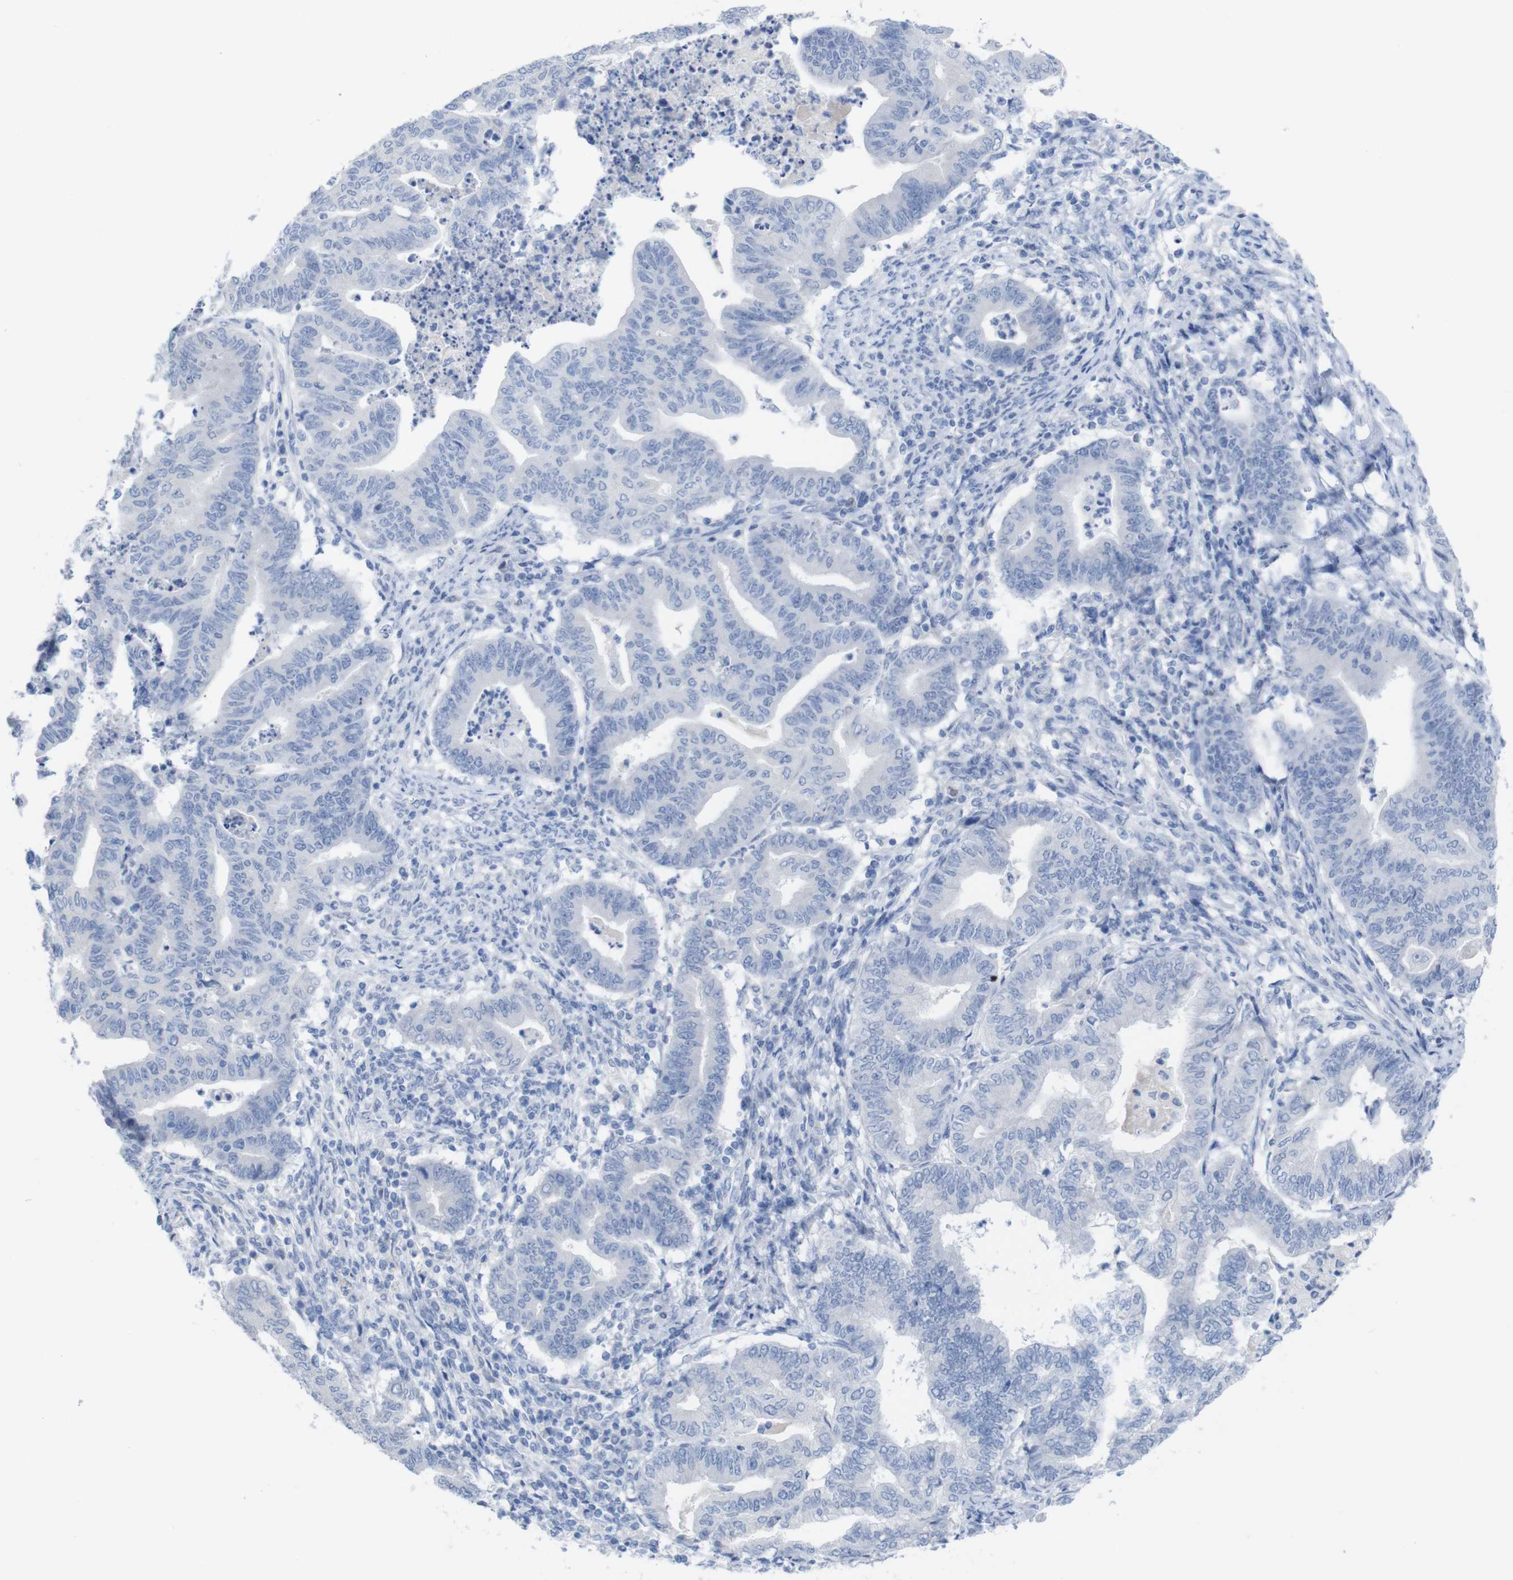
{"staining": {"intensity": "negative", "quantity": "none", "location": "none"}, "tissue": "endometrial cancer", "cell_type": "Tumor cells", "image_type": "cancer", "snomed": [{"axis": "morphology", "description": "Adenocarcinoma, NOS"}, {"axis": "topography", "description": "Endometrium"}], "caption": "Micrograph shows no significant protein staining in tumor cells of endometrial cancer.", "gene": "PNMA1", "patient": {"sex": "female", "age": 79}}